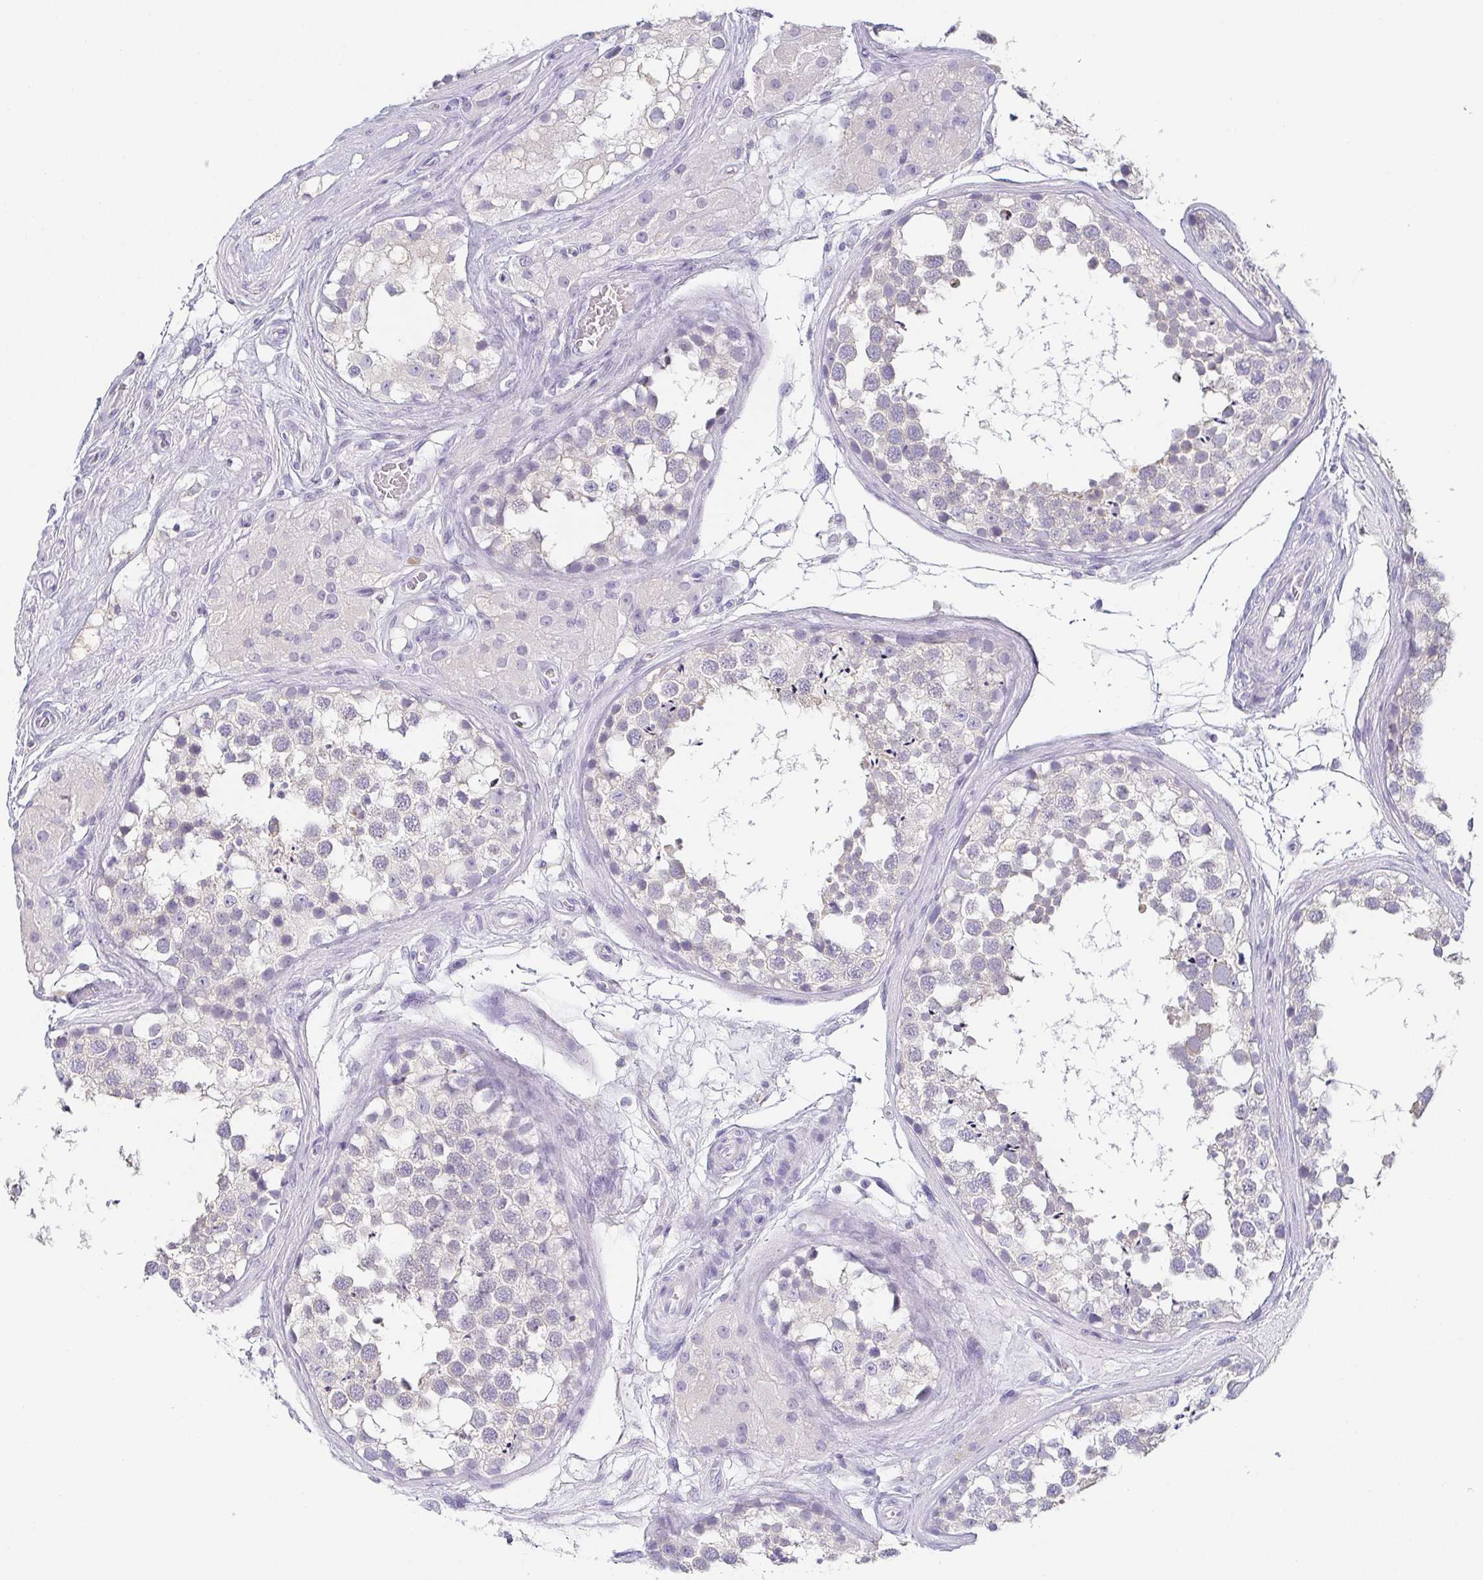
{"staining": {"intensity": "negative", "quantity": "none", "location": "none"}, "tissue": "testis", "cell_type": "Cells in seminiferous ducts", "image_type": "normal", "snomed": [{"axis": "morphology", "description": "Normal tissue, NOS"}, {"axis": "morphology", "description": "Seminoma, NOS"}, {"axis": "topography", "description": "Testis"}], "caption": "Immunohistochemical staining of benign human testis displays no significant positivity in cells in seminiferous ducts.", "gene": "PRR27", "patient": {"sex": "male", "age": 65}}